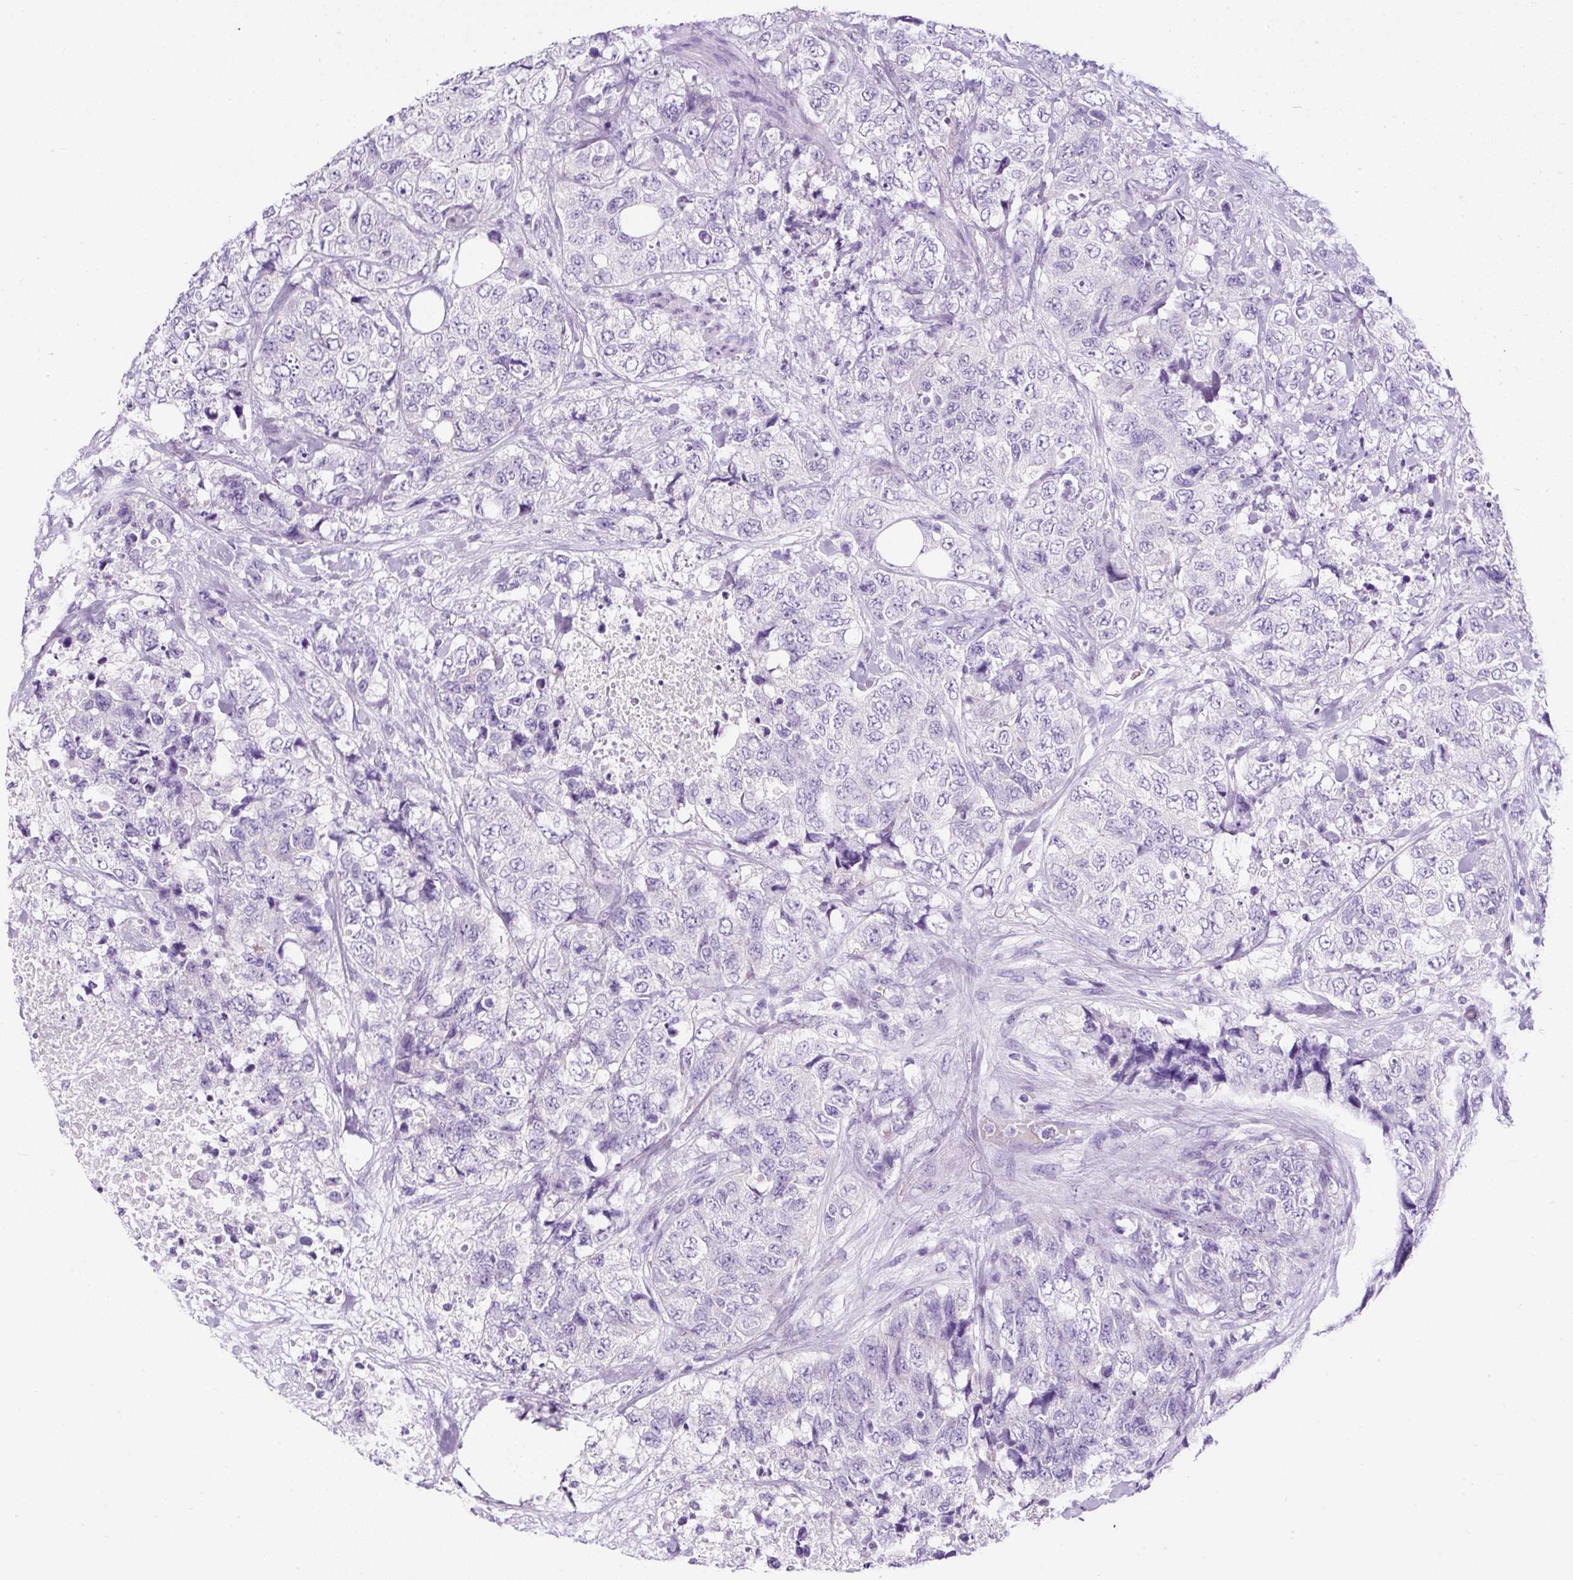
{"staining": {"intensity": "negative", "quantity": "none", "location": "none"}, "tissue": "urothelial cancer", "cell_type": "Tumor cells", "image_type": "cancer", "snomed": [{"axis": "morphology", "description": "Urothelial carcinoma, High grade"}, {"axis": "topography", "description": "Urinary bladder"}], "caption": "High power microscopy micrograph of an immunohistochemistry (IHC) micrograph of urothelial cancer, revealing no significant expression in tumor cells.", "gene": "STOX2", "patient": {"sex": "female", "age": 78}}